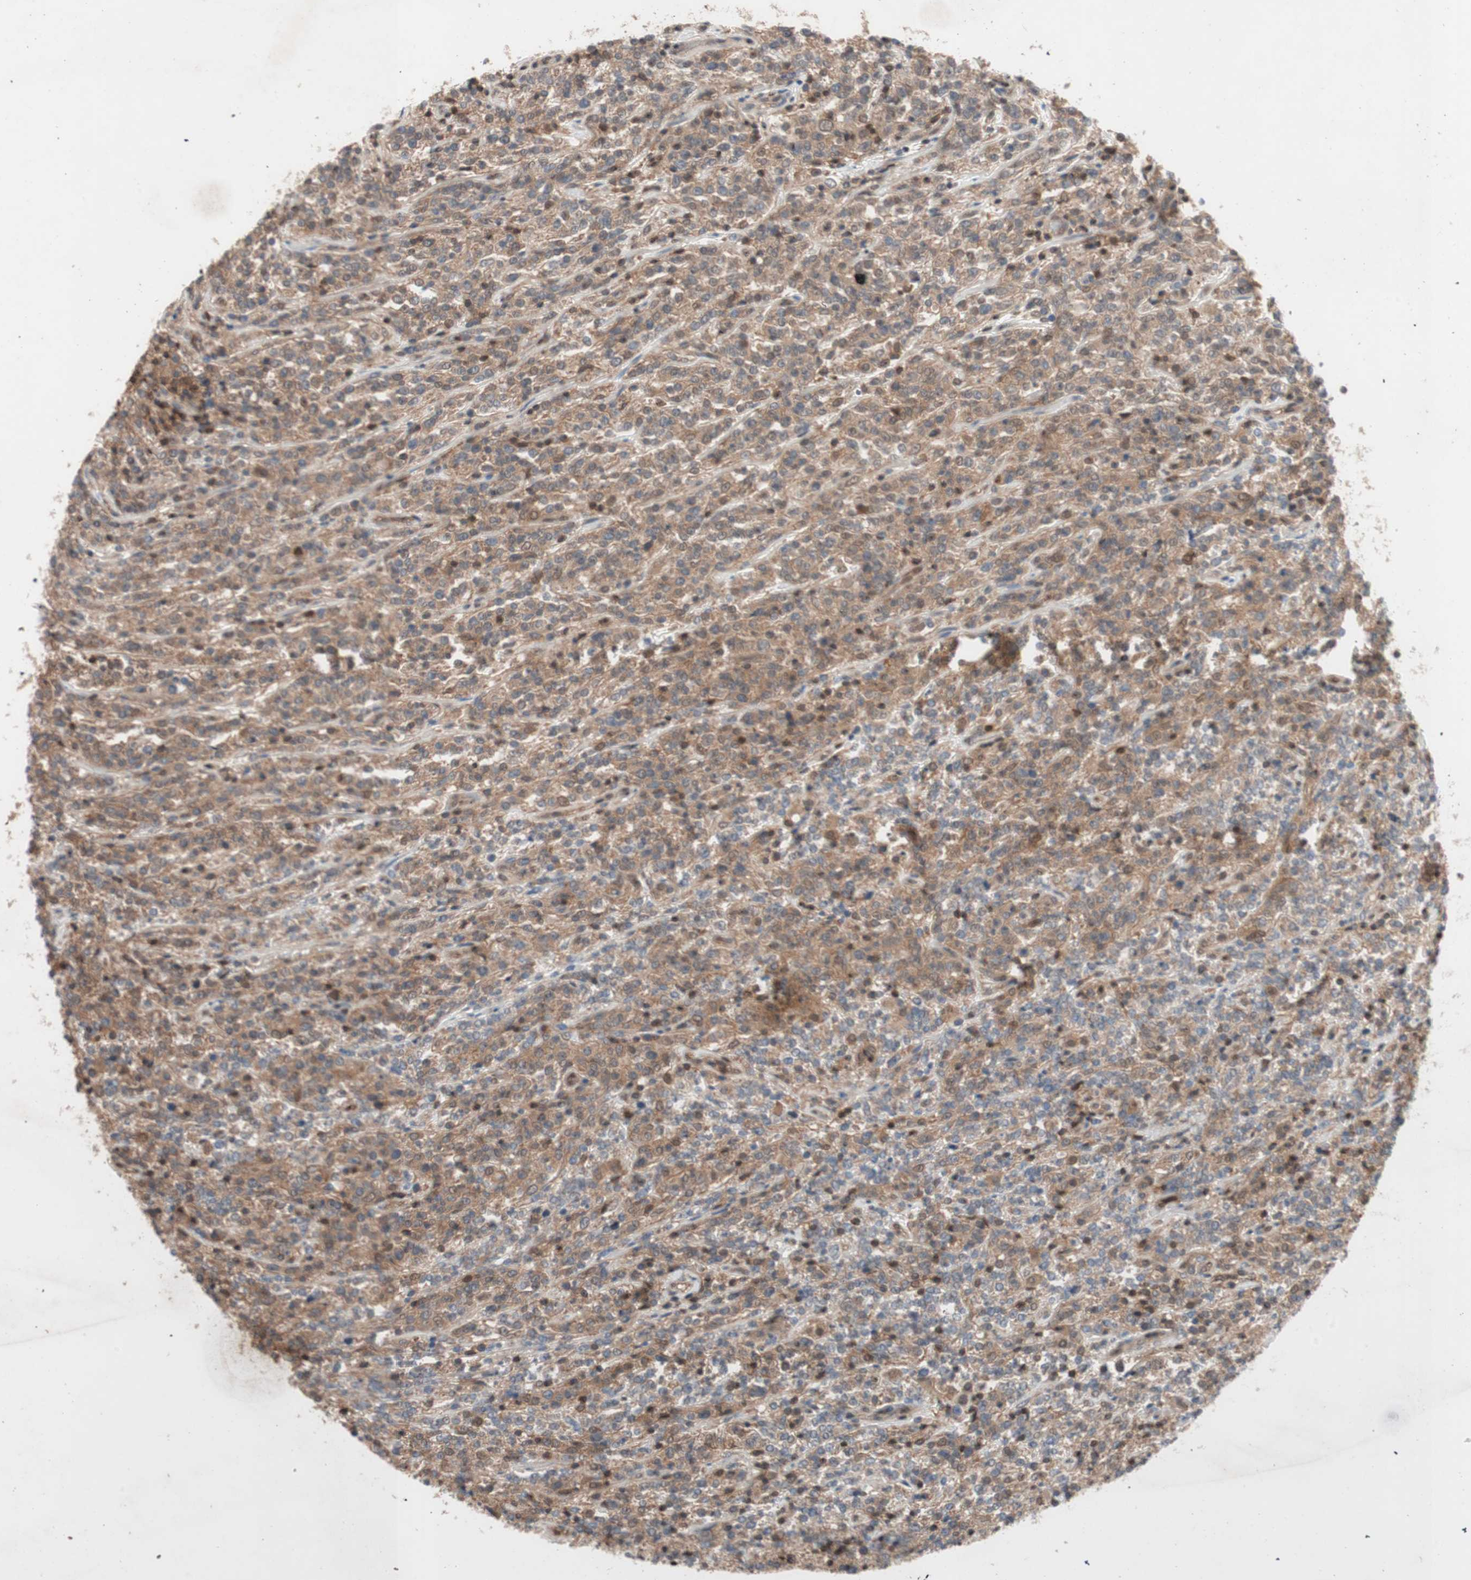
{"staining": {"intensity": "weak", "quantity": ">75%", "location": "cytoplasmic/membranous"}, "tissue": "lymphoma", "cell_type": "Tumor cells", "image_type": "cancer", "snomed": [{"axis": "morphology", "description": "Malignant lymphoma, non-Hodgkin's type, High grade"}, {"axis": "topography", "description": "Soft tissue"}], "caption": "Immunohistochemical staining of lymphoma reveals low levels of weak cytoplasmic/membranous protein expression in about >75% of tumor cells.", "gene": "GALT", "patient": {"sex": "male", "age": 18}}